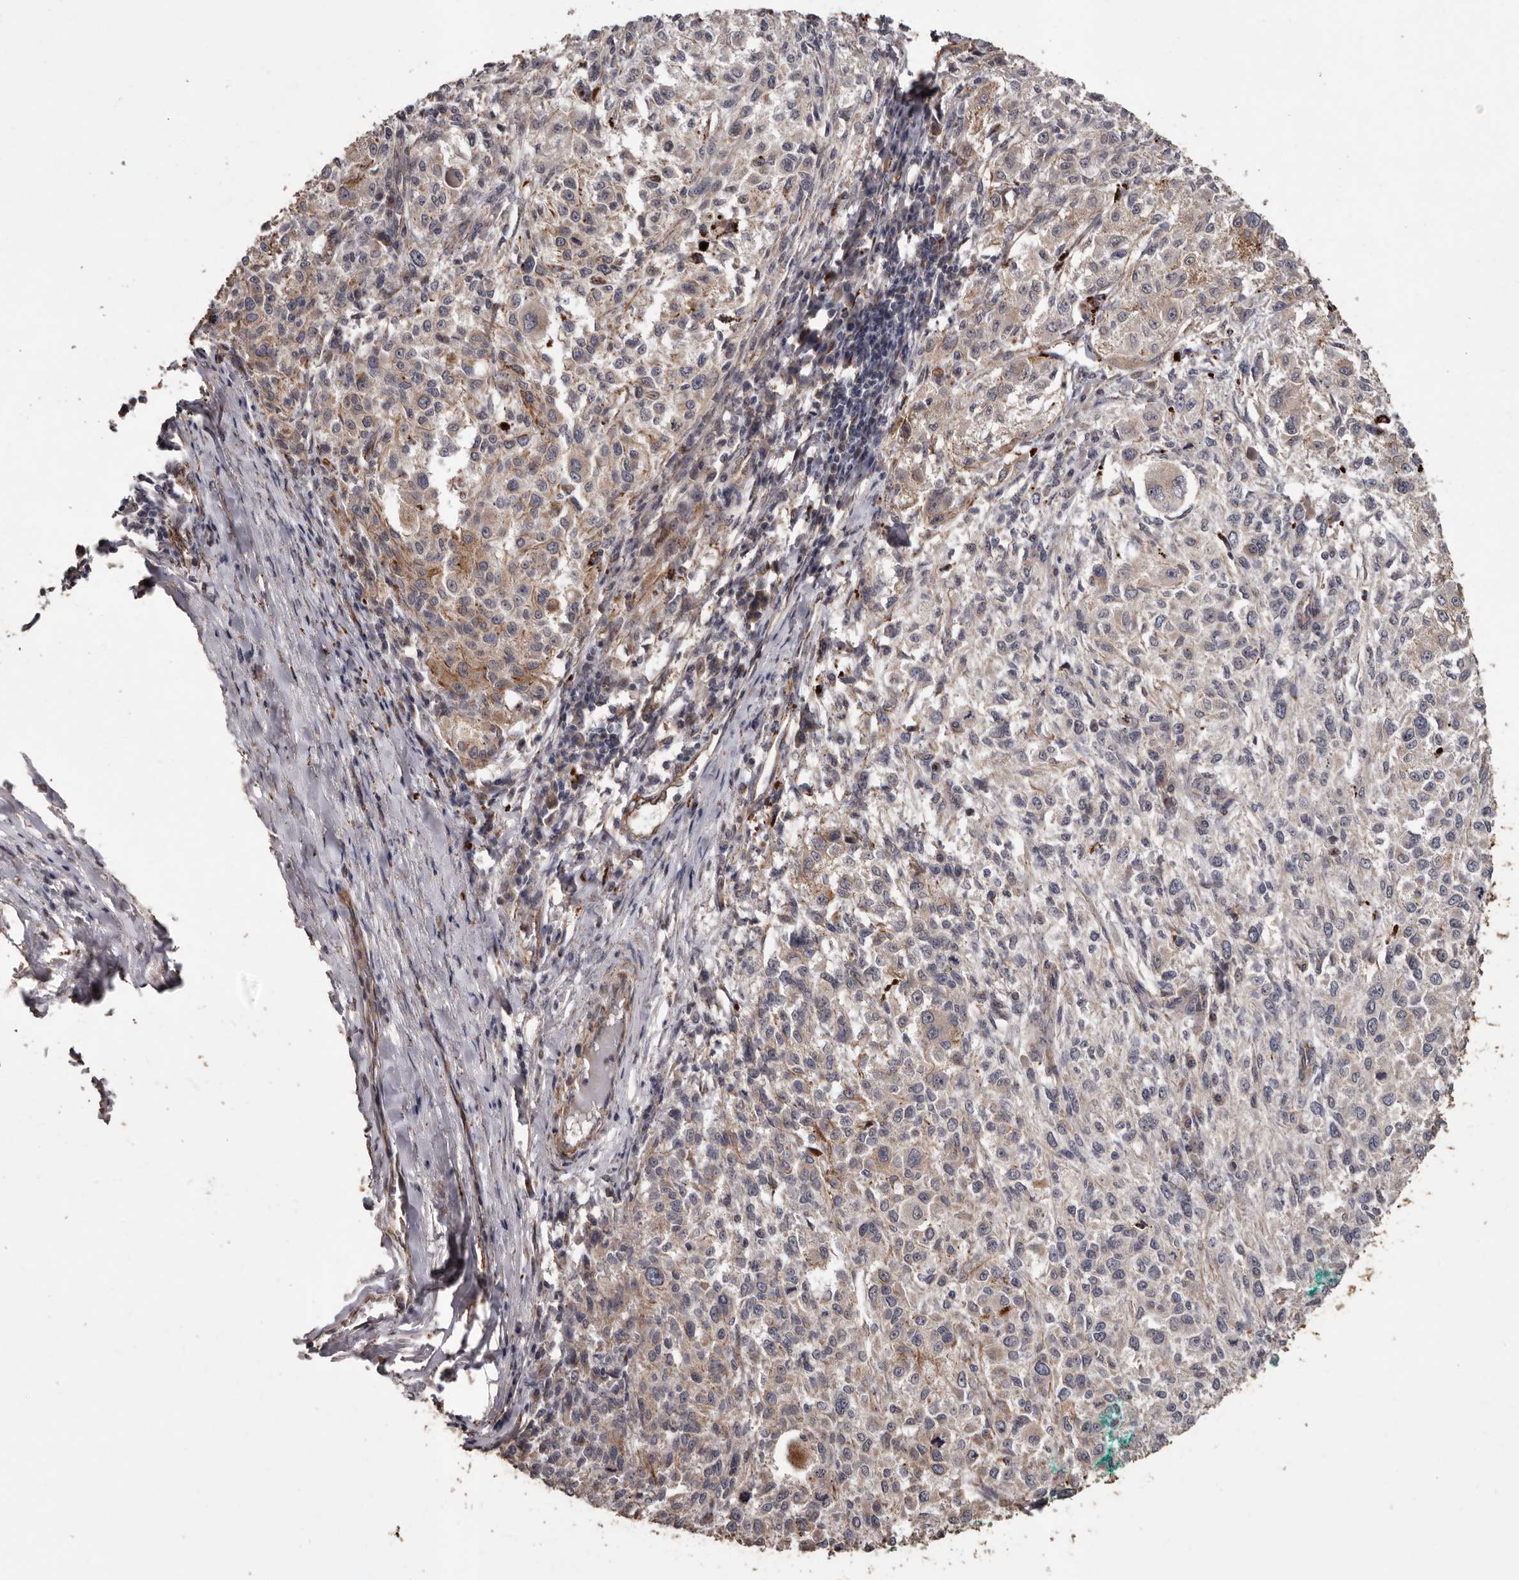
{"staining": {"intensity": "weak", "quantity": "<25%", "location": "cytoplasmic/membranous"}, "tissue": "melanoma", "cell_type": "Tumor cells", "image_type": "cancer", "snomed": [{"axis": "morphology", "description": "Necrosis, NOS"}, {"axis": "morphology", "description": "Malignant melanoma, NOS"}, {"axis": "topography", "description": "Skin"}], "caption": "This image is of malignant melanoma stained with immunohistochemistry to label a protein in brown with the nuclei are counter-stained blue. There is no positivity in tumor cells.", "gene": "BRAT1", "patient": {"sex": "female", "age": 87}}